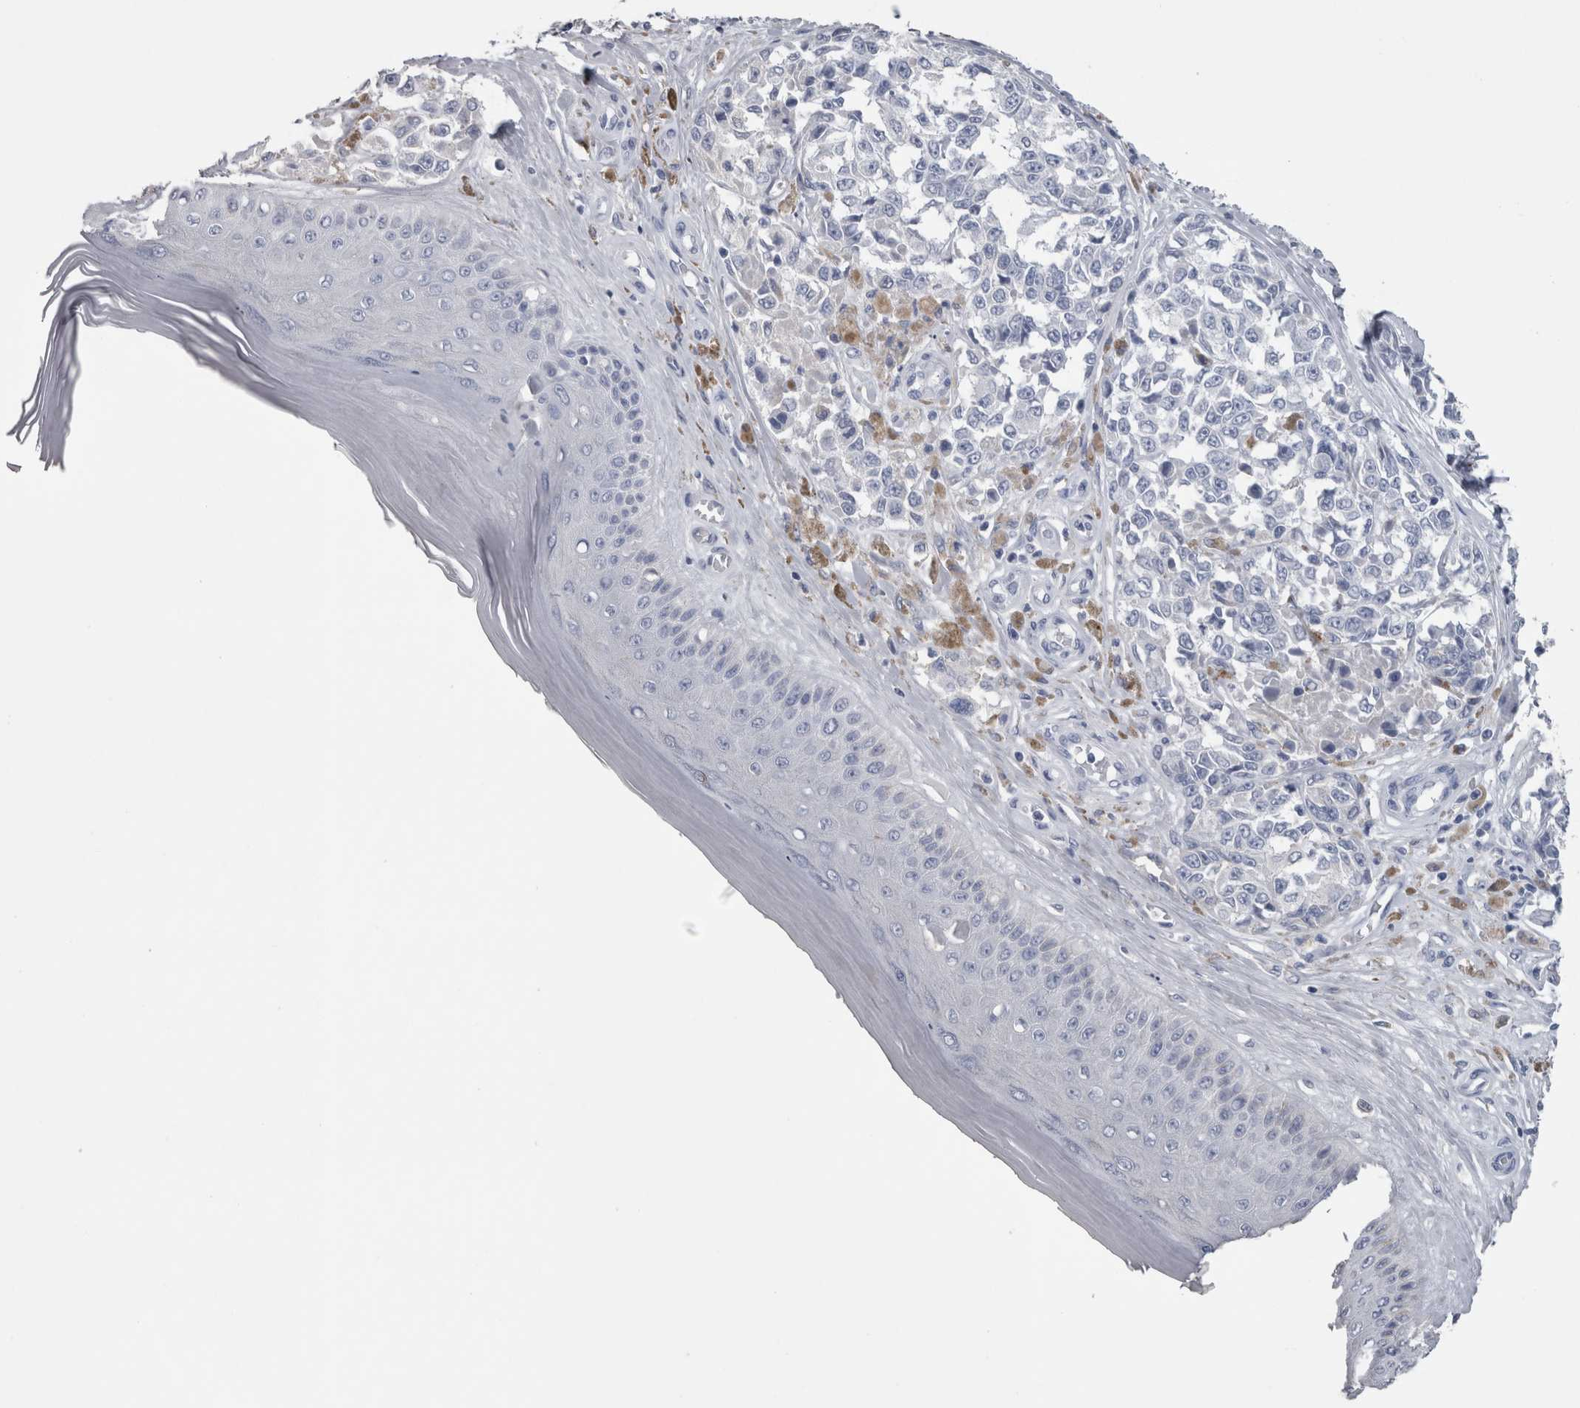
{"staining": {"intensity": "negative", "quantity": "none", "location": "none"}, "tissue": "melanoma", "cell_type": "Tumor cells", "image_type": "cancer", "snomed": [{"axis": "morphology", "description": "Malignant melanoma, NOS"}, {"axis": "topography", "description": "Skin"}], "caption": "Malignant melanoma stained for a protein using immunohistochemistry displays no positivity tumor cells.", "gene": "CA8", "patient": {"sex": "female", "age": 64}}